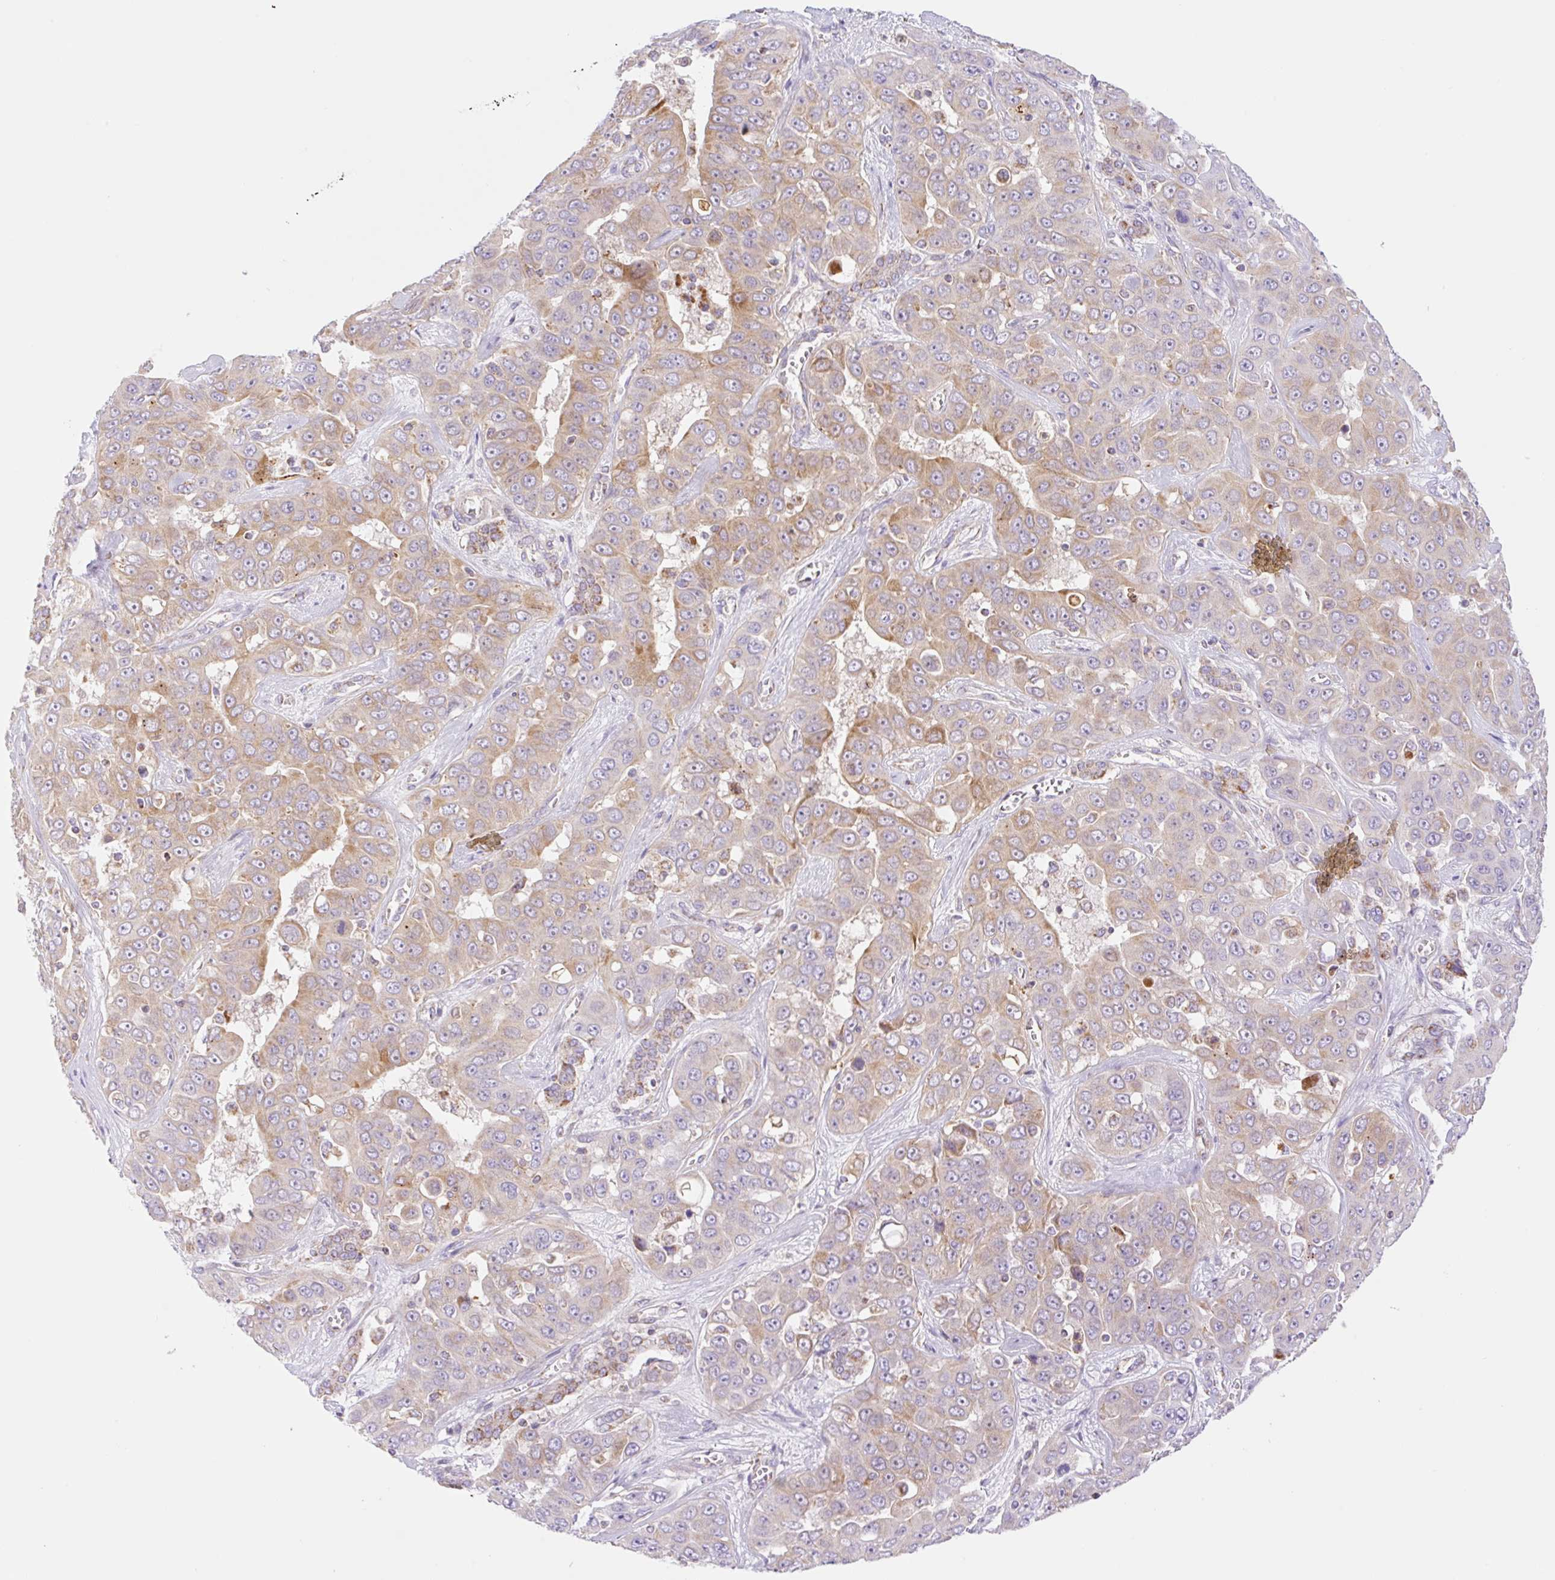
{"staining": {"intensity": "moderate", "quantity": "25%-75%", "location": "cytoplasmic/membranous"}, "tissue": "liver cancer", "cell_type": "Tumor cells", "image_type": "cancer", "snomed": [{"axis": "morphology", "description": "Cholangiocarcinoma"}, {"axis": "topography", "description": "Liver"}], "caption": "Immunohistochemistry (DAB) staining of liver cancer demonstrates moderate cytoplasmic/membranous protein staining in approximately 25%-75% of tumor cells.", "gene": "ETNK2", "patient": {"sex": "female", "age": 52}}